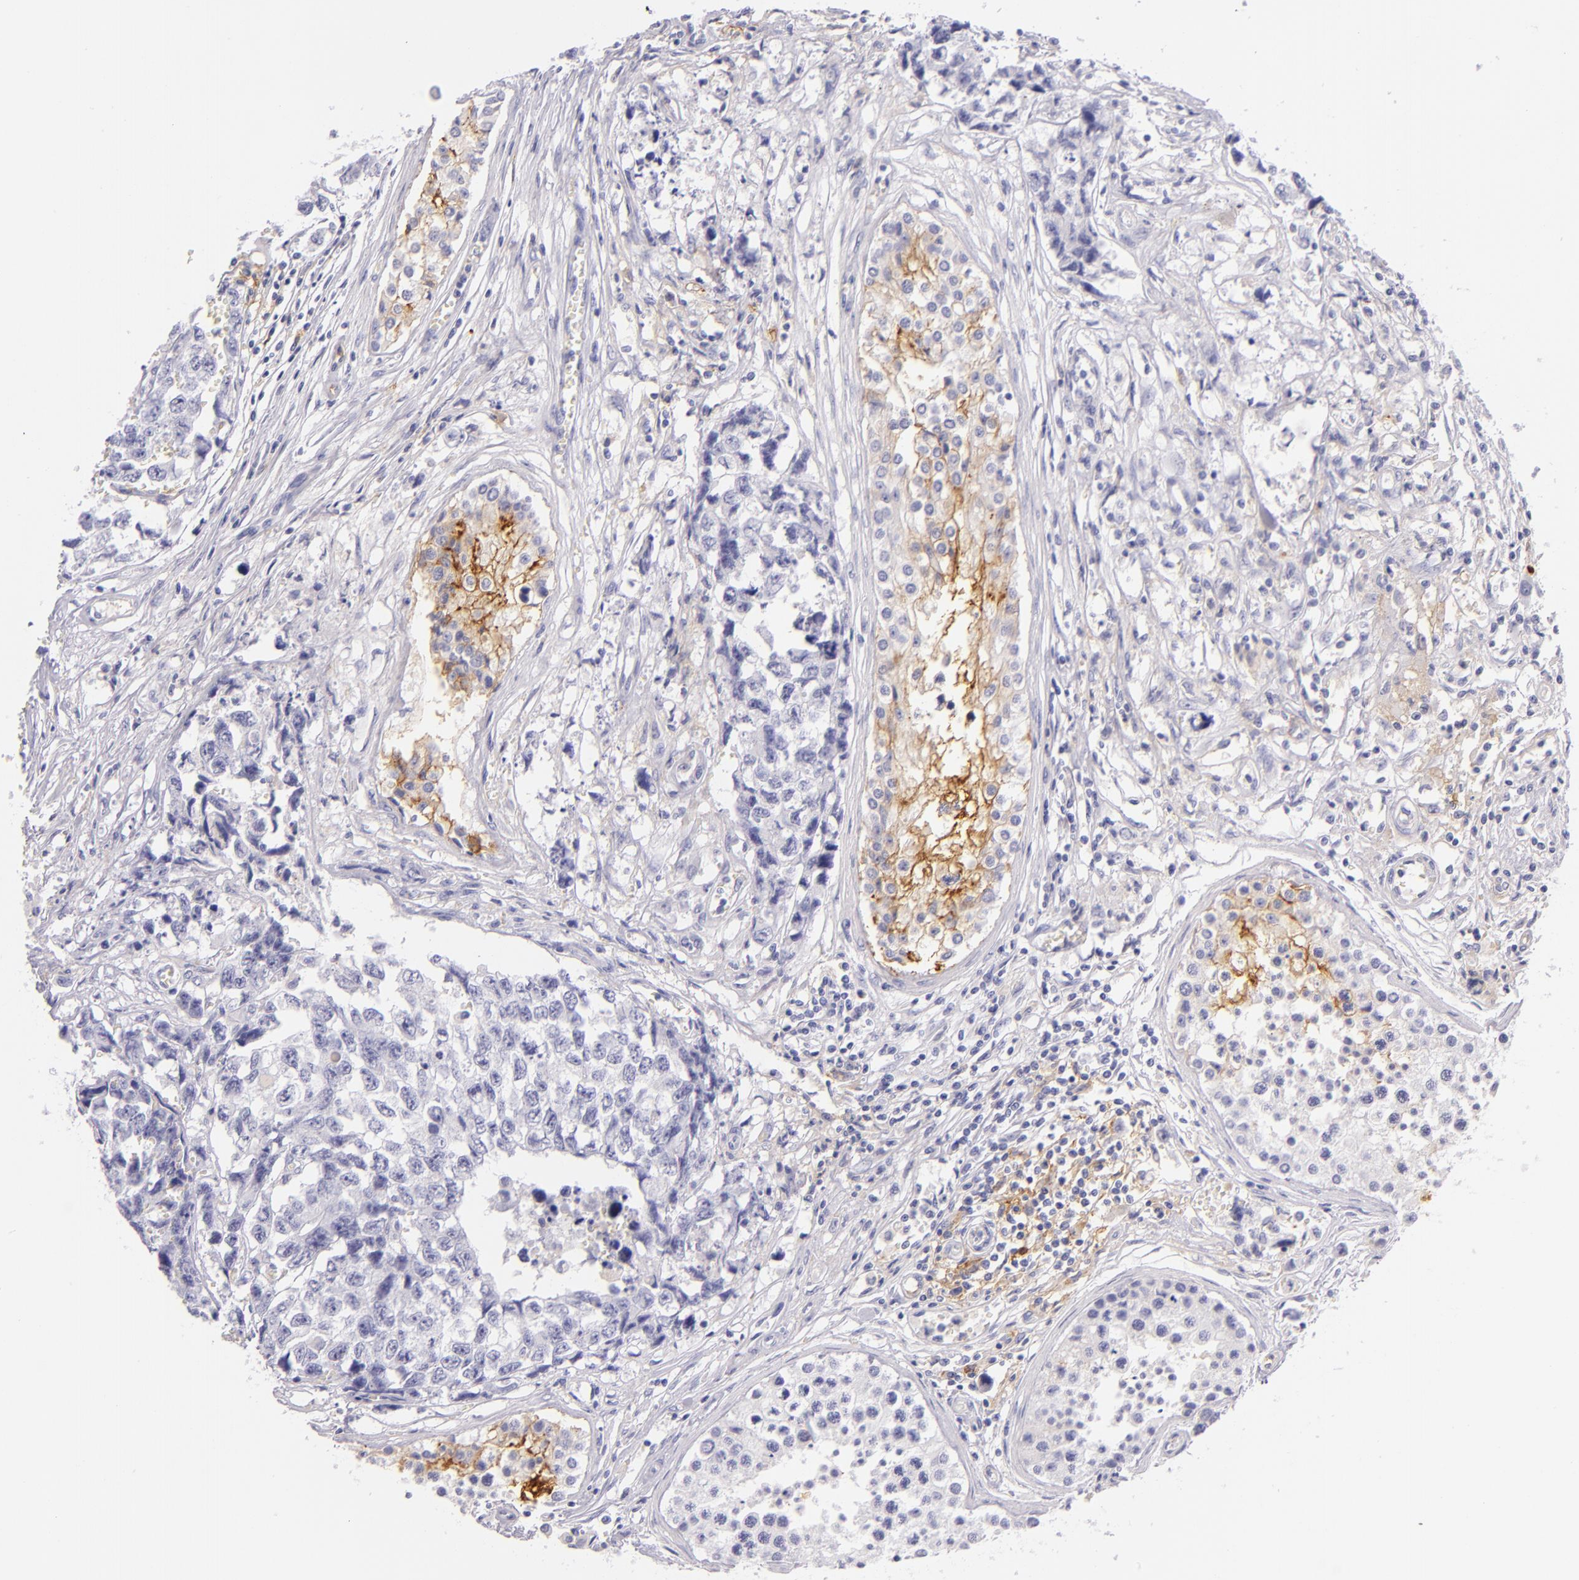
{"staining": {"intensity": "negative", "quantity": "none", "location": "none"}, "tissue": "testis cancer", "cell_type": "Tumor cells", "image_type": "cancer", "snomed": [{"axis": "morphology", "description": "Carcinoma, Embryonal, NOS"}, {"axis": "topography", "description": "Testis"}], "caption": "Protein analysis of testis cancer shows no significant staining in tumor cells.", "gene": "ICAM1", "patient": {"sex": "male", "age": 31}}